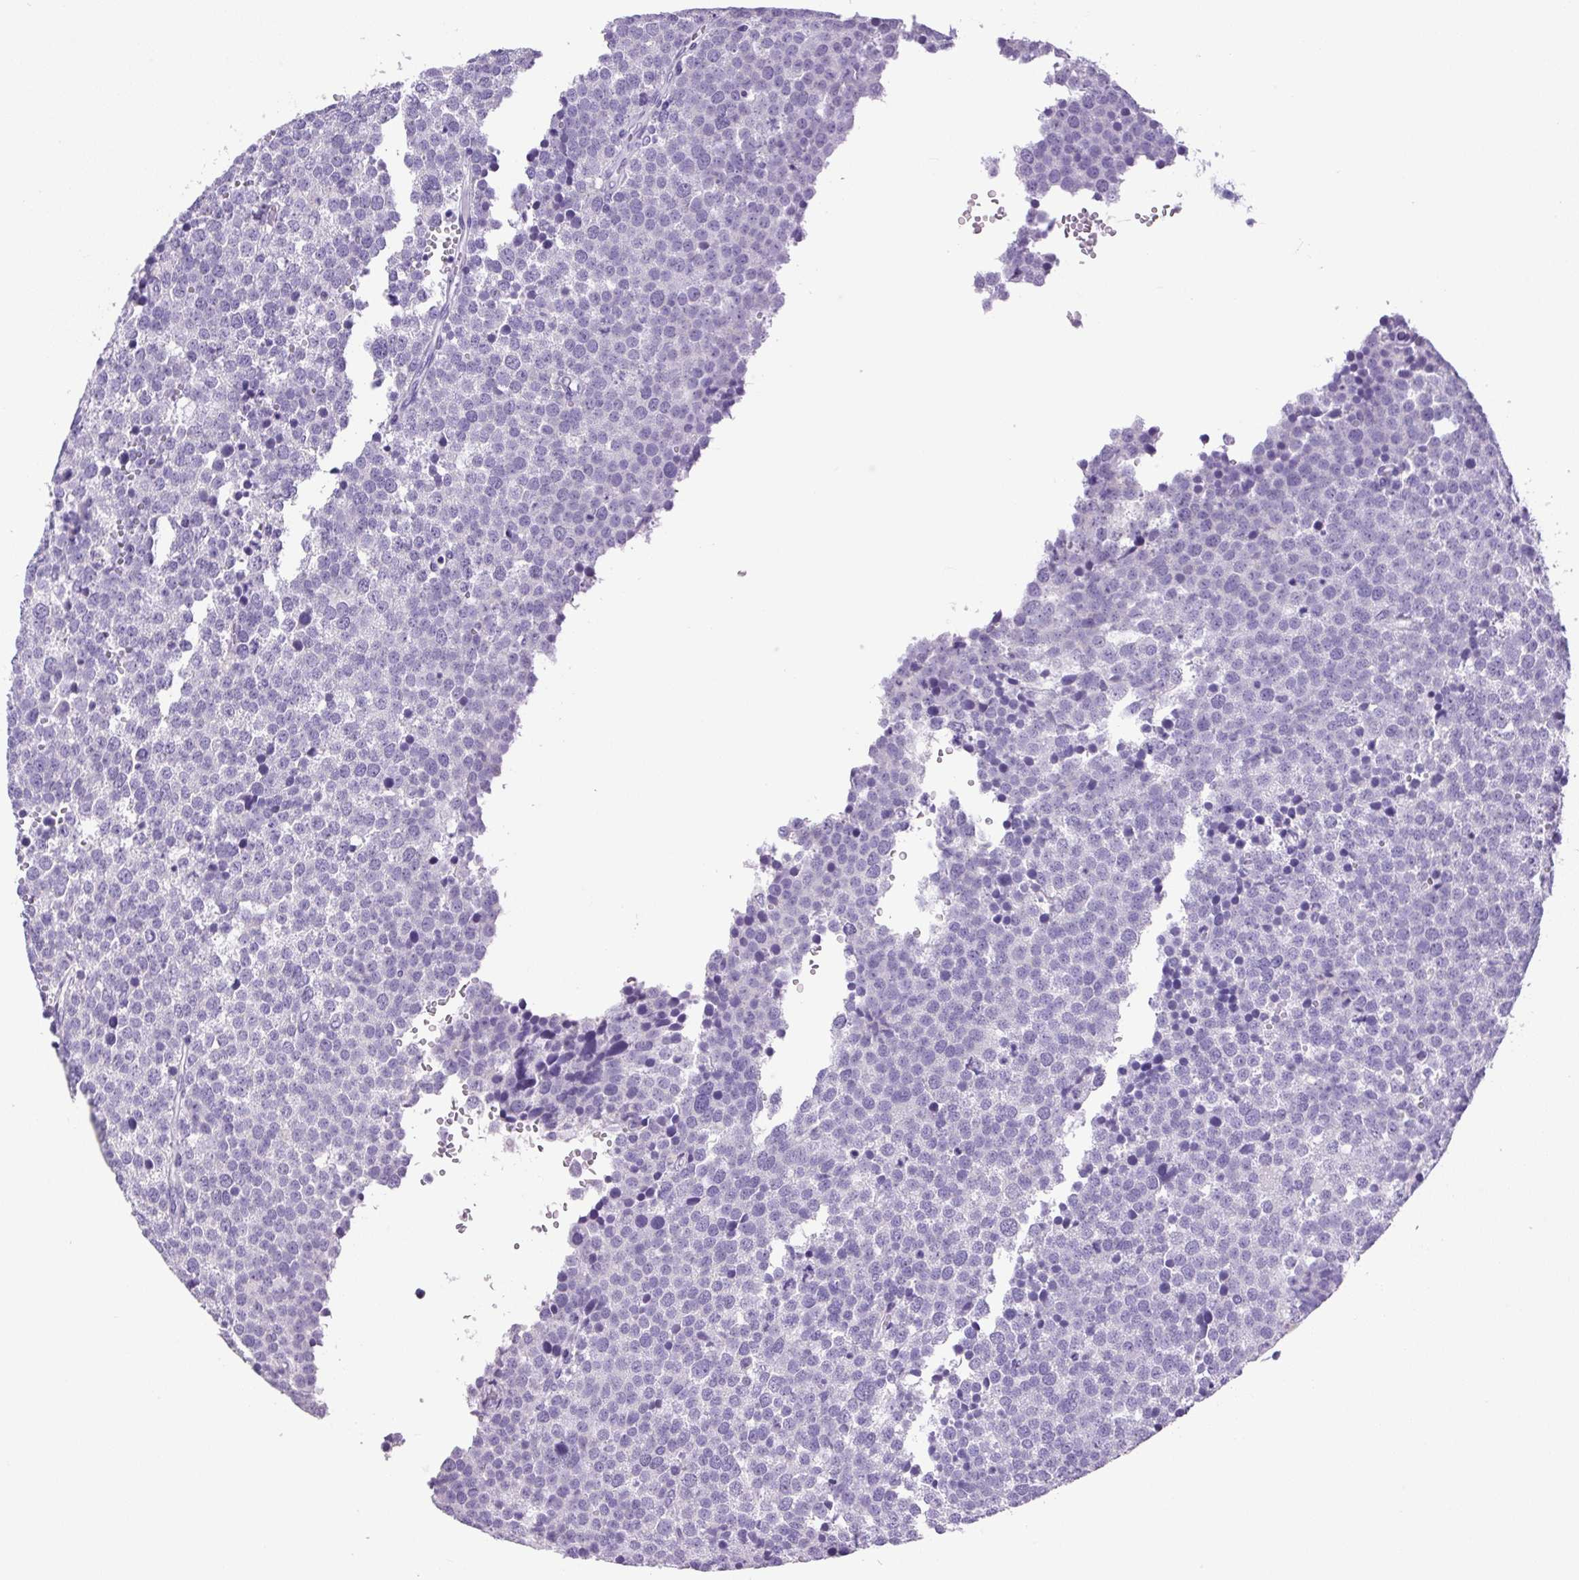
{"staining": {"intensity": "negative", "quantity": "none", "location": "none"}, "tissue": "testis cancer", "cell_type": "Tumor cells", "image_type": "cancer", "snomed": [{"axis": "morphology", "description": "Seminoma, NOS"}, {"axis": "topography", "description": "Testis"}], "caption": "This is an immunohistochemistry (IHC) photomicrograph of testis cancer. There is no staining in tumor cells.", "gene": "CHGA", "patient": {"sex": "male", "age": 71}}